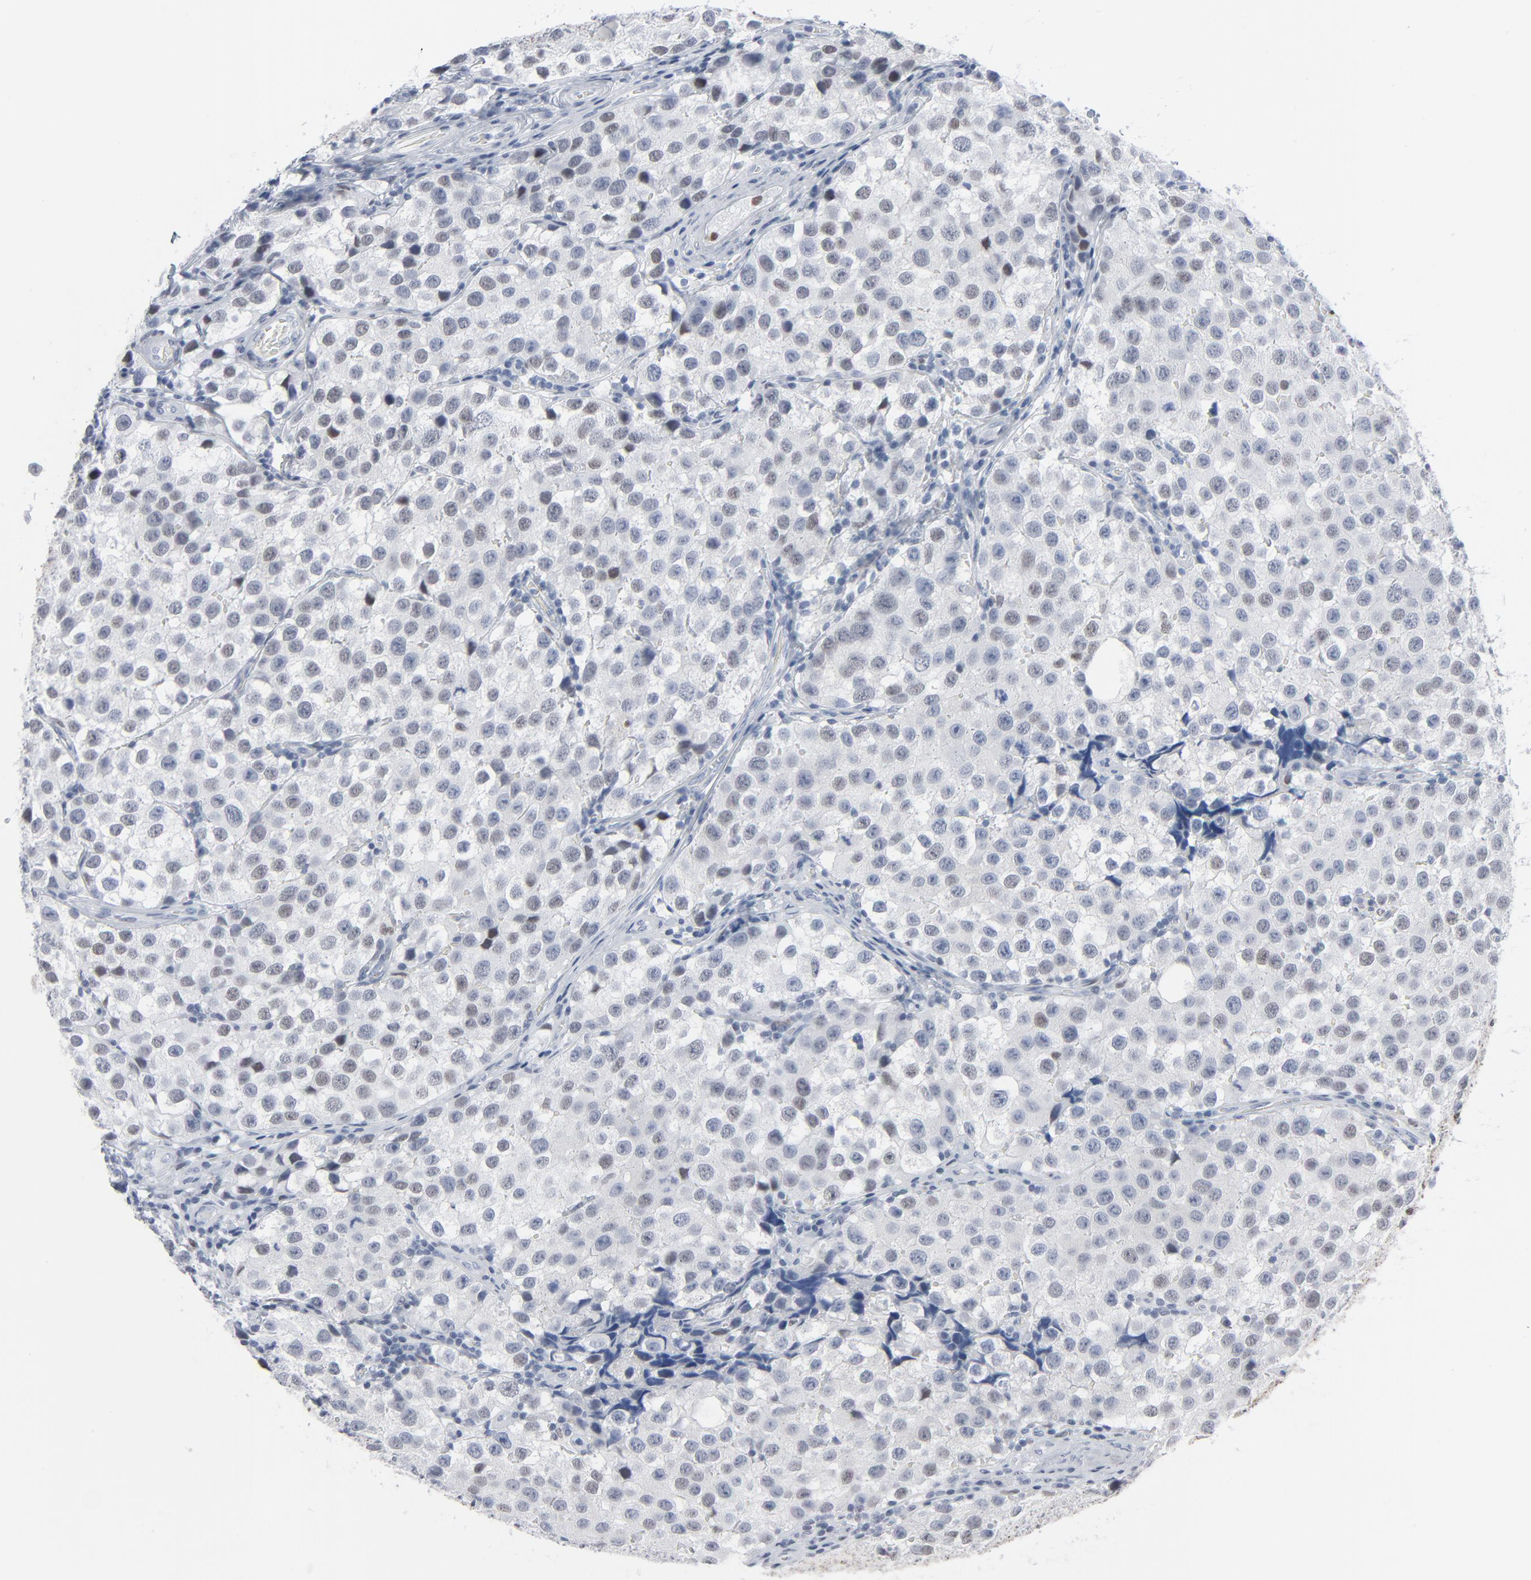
{"staining": {"intensity": "weak", "quantity": "<25%", "location": "nuclear"}, "tissue": "testis cancer", "cell_type": "Tumor cells", "image_type": "cancer", "snomed": [{"axis": "morphology", "description": "Seminoma, NOS"}, {"axis": "topography", "description": "Testis"}], "caption": "Immunohistochemistry (IHC) of seminoma (testis) reveals no positivity in tumor cells. Nuclei are stained in blue.", "gene": "SIRT1", "patient": {"sex": "male", "age": 39}}